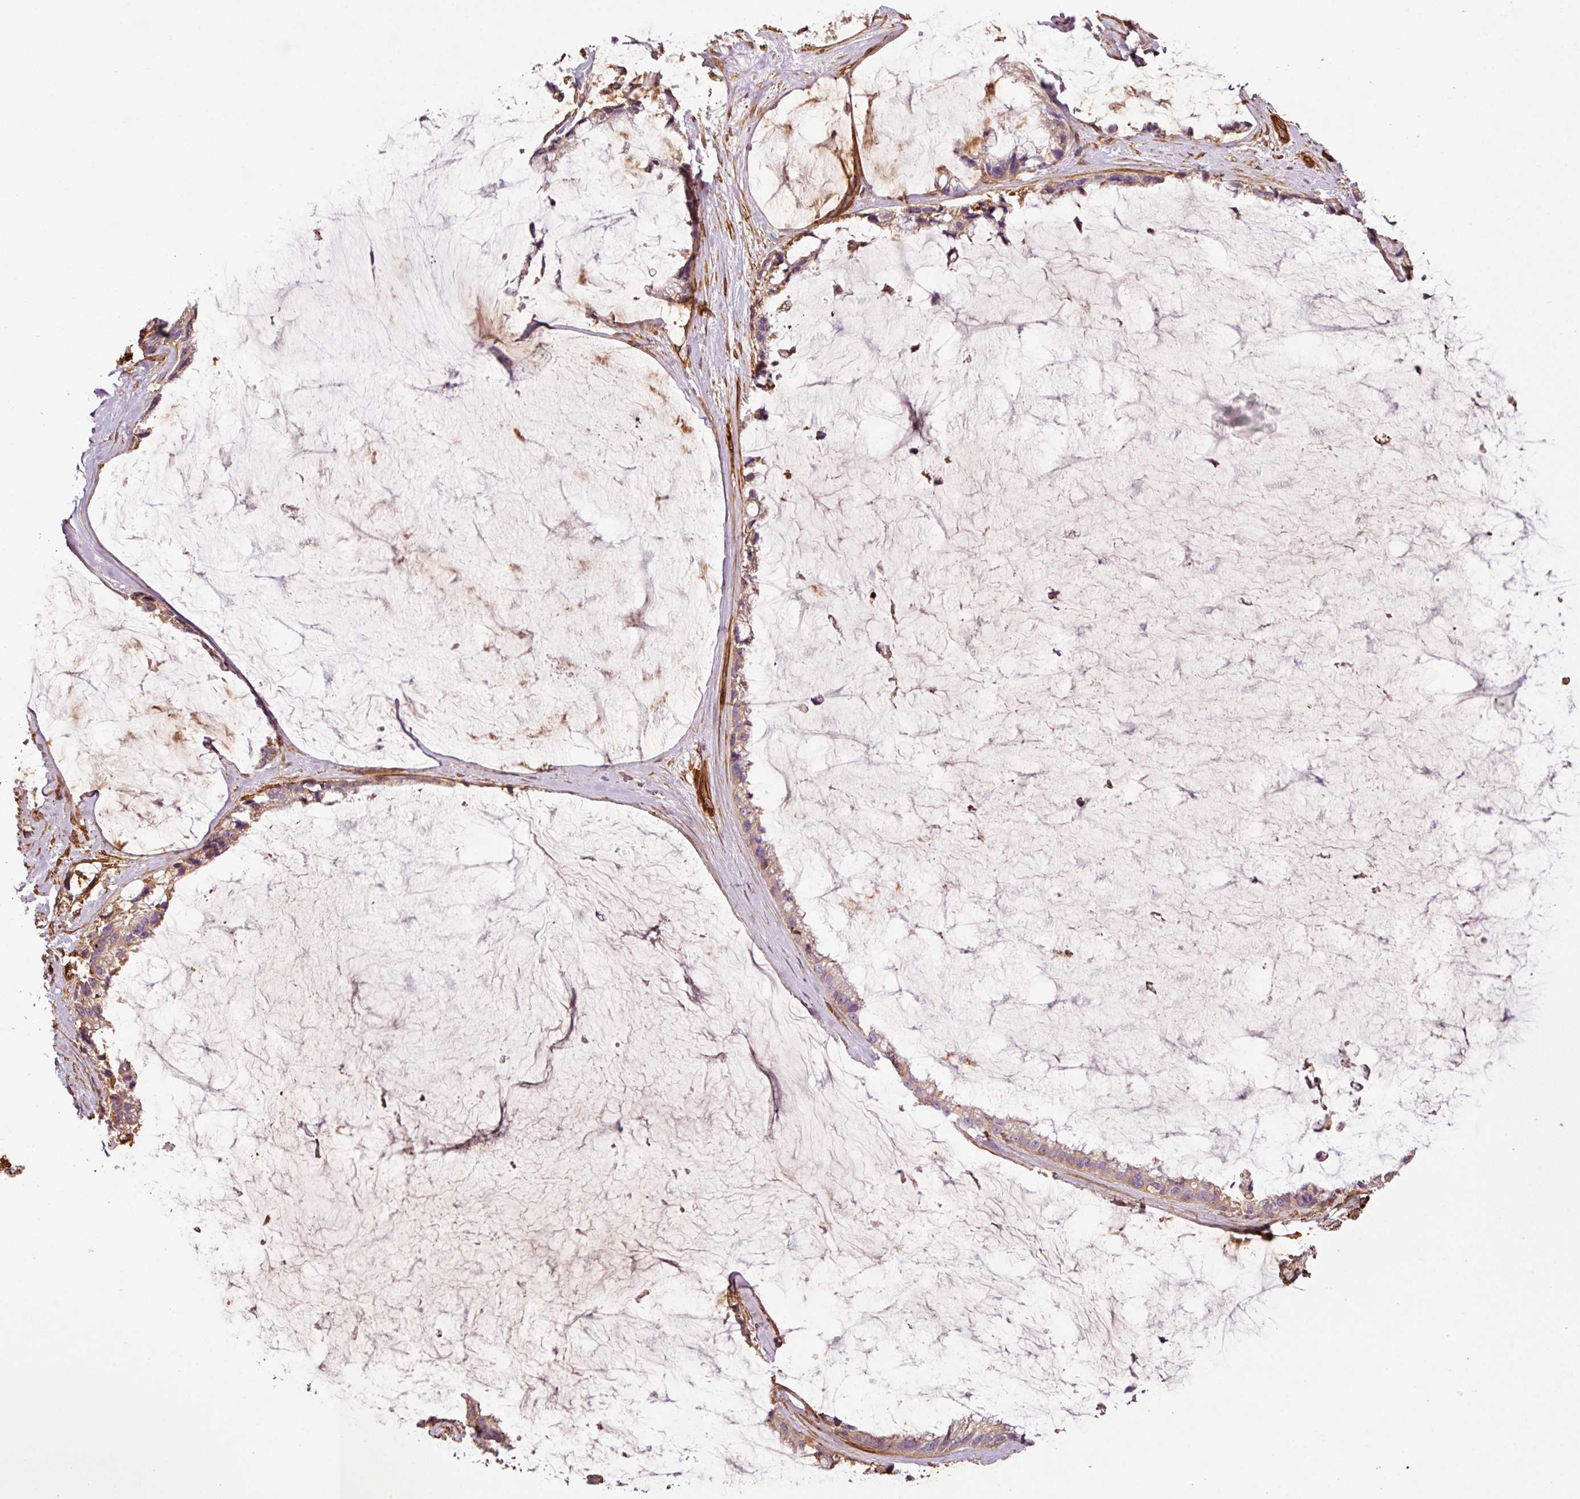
{"staining": {"intensity": "weak", "quantity": ">75%", "location": "cytoplasmic/membranous"}, "tissue": "ovarian cancer", "cell_type": "Tumor cells", "image_type": "cancer", "snomed": [{"axis": "morphology", "description": "Cystadenocarcinoma, mucinous, NOS"}, {"axis": "topography", "description": "Ovary"}], "caption": "Protein expression analysis of human mucinous cystadenocarcinoma (ovarian) reveals weak cytoplasmic/membranous positivity in approximately >75% of tumor cells. (Brightfield microscopy of DAB IHC at high magnification).", "gene": "NID2", "patient": {"sex": "female", "age": 39}}